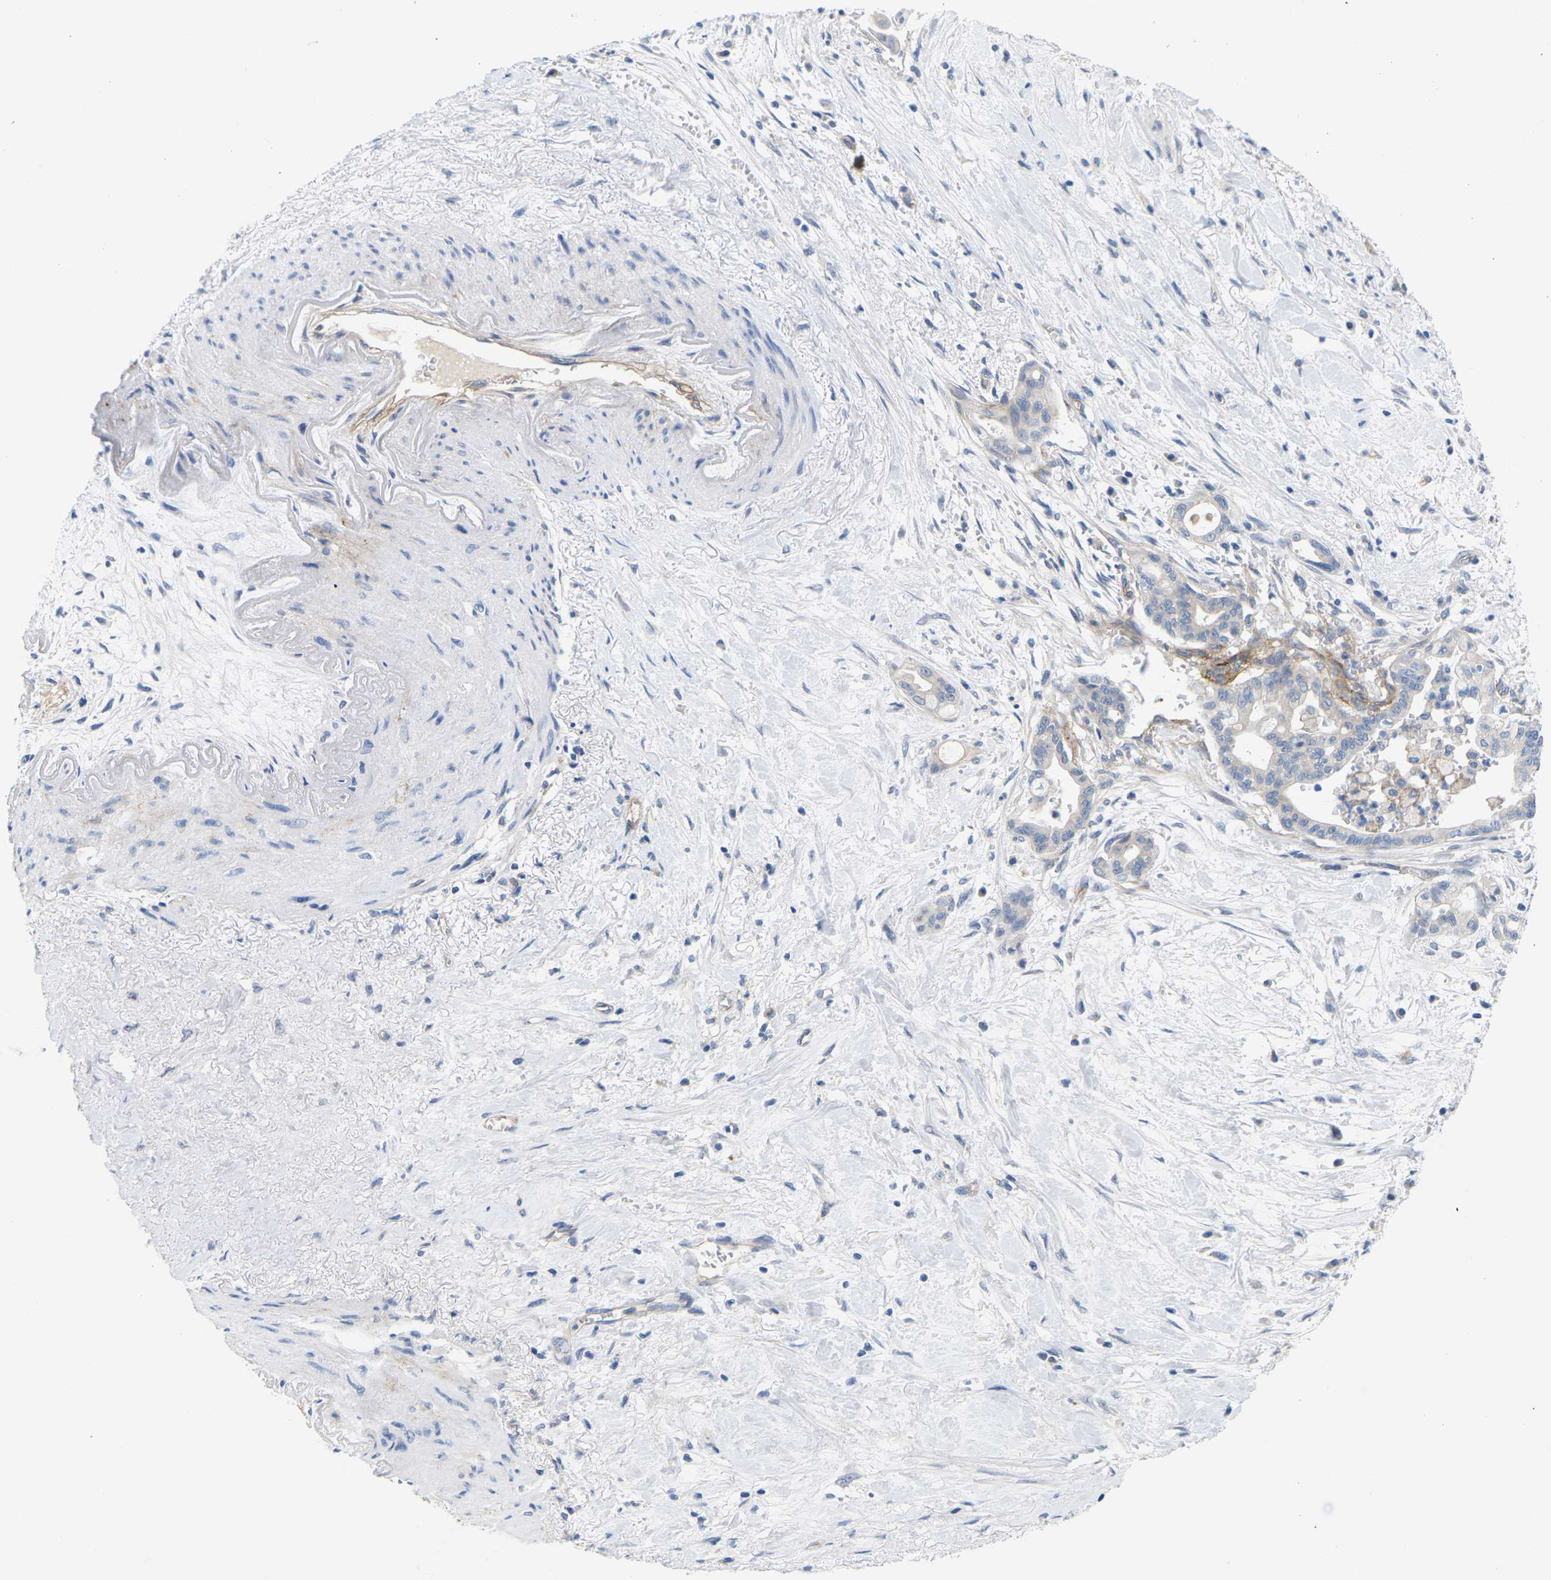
{"staining": {"intensity": "negative", "quantity": "none", "location": "none"}, "tissue": "pancreatic cancer", "cell_type": "Tumor cells", "image_type": "cancer", "snomed": [{"axis": "morphology", "description": "Adenocarcinoma, NOS"}, {"axis": "topography", "description": "Pancreas"}], "caption": "A histopathology image of human adenocarcinoma (pancreatic) is negative for staining in tumor cells. (DAB immunohistochemistry with hematoxylin counter stain).", "gene": "ITGA5", "patient": {"sex": "male", "age": 70}}